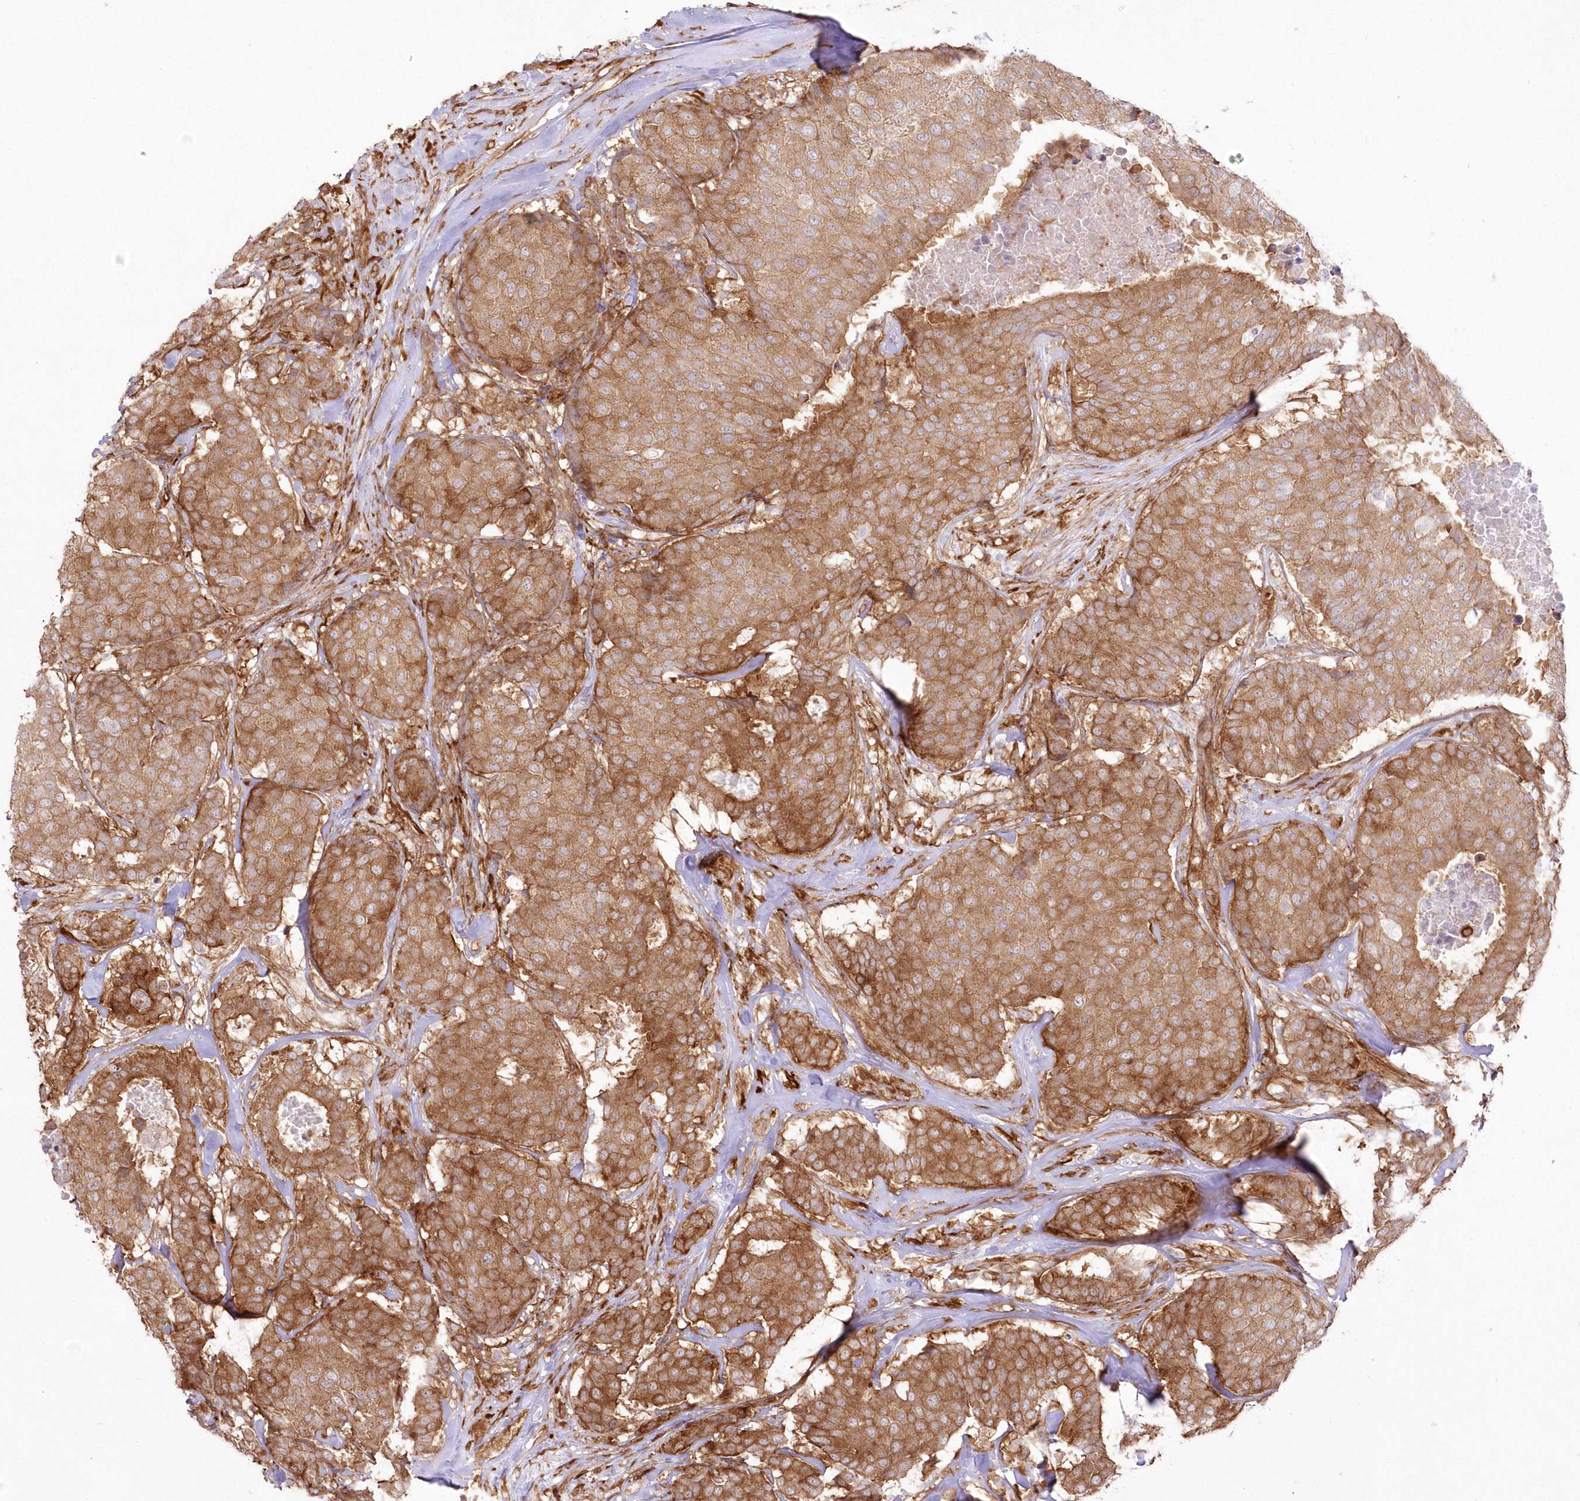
{"staining": {"intensity": "moderate", "quantity": ">75%", "location": "cytoplasmic/membranous"}, "tissue": "breast cancer", "cell_type": "Tumor cells", "image_type": "cancer", "snomed": [{"axis": "morphology", "description": "Duct carcinoma"}, {"axis": "topography", "description": "Breast"}], "caption": "An IHC micrograph of neoplastic tissue is shown. Protein staining in brown highlights moderate cytoplasmic/membranous positivity in breast cancer within tumor cells.", "gene": "SH3PXD2B", "patient": {"sex": "female", "age": 75}}